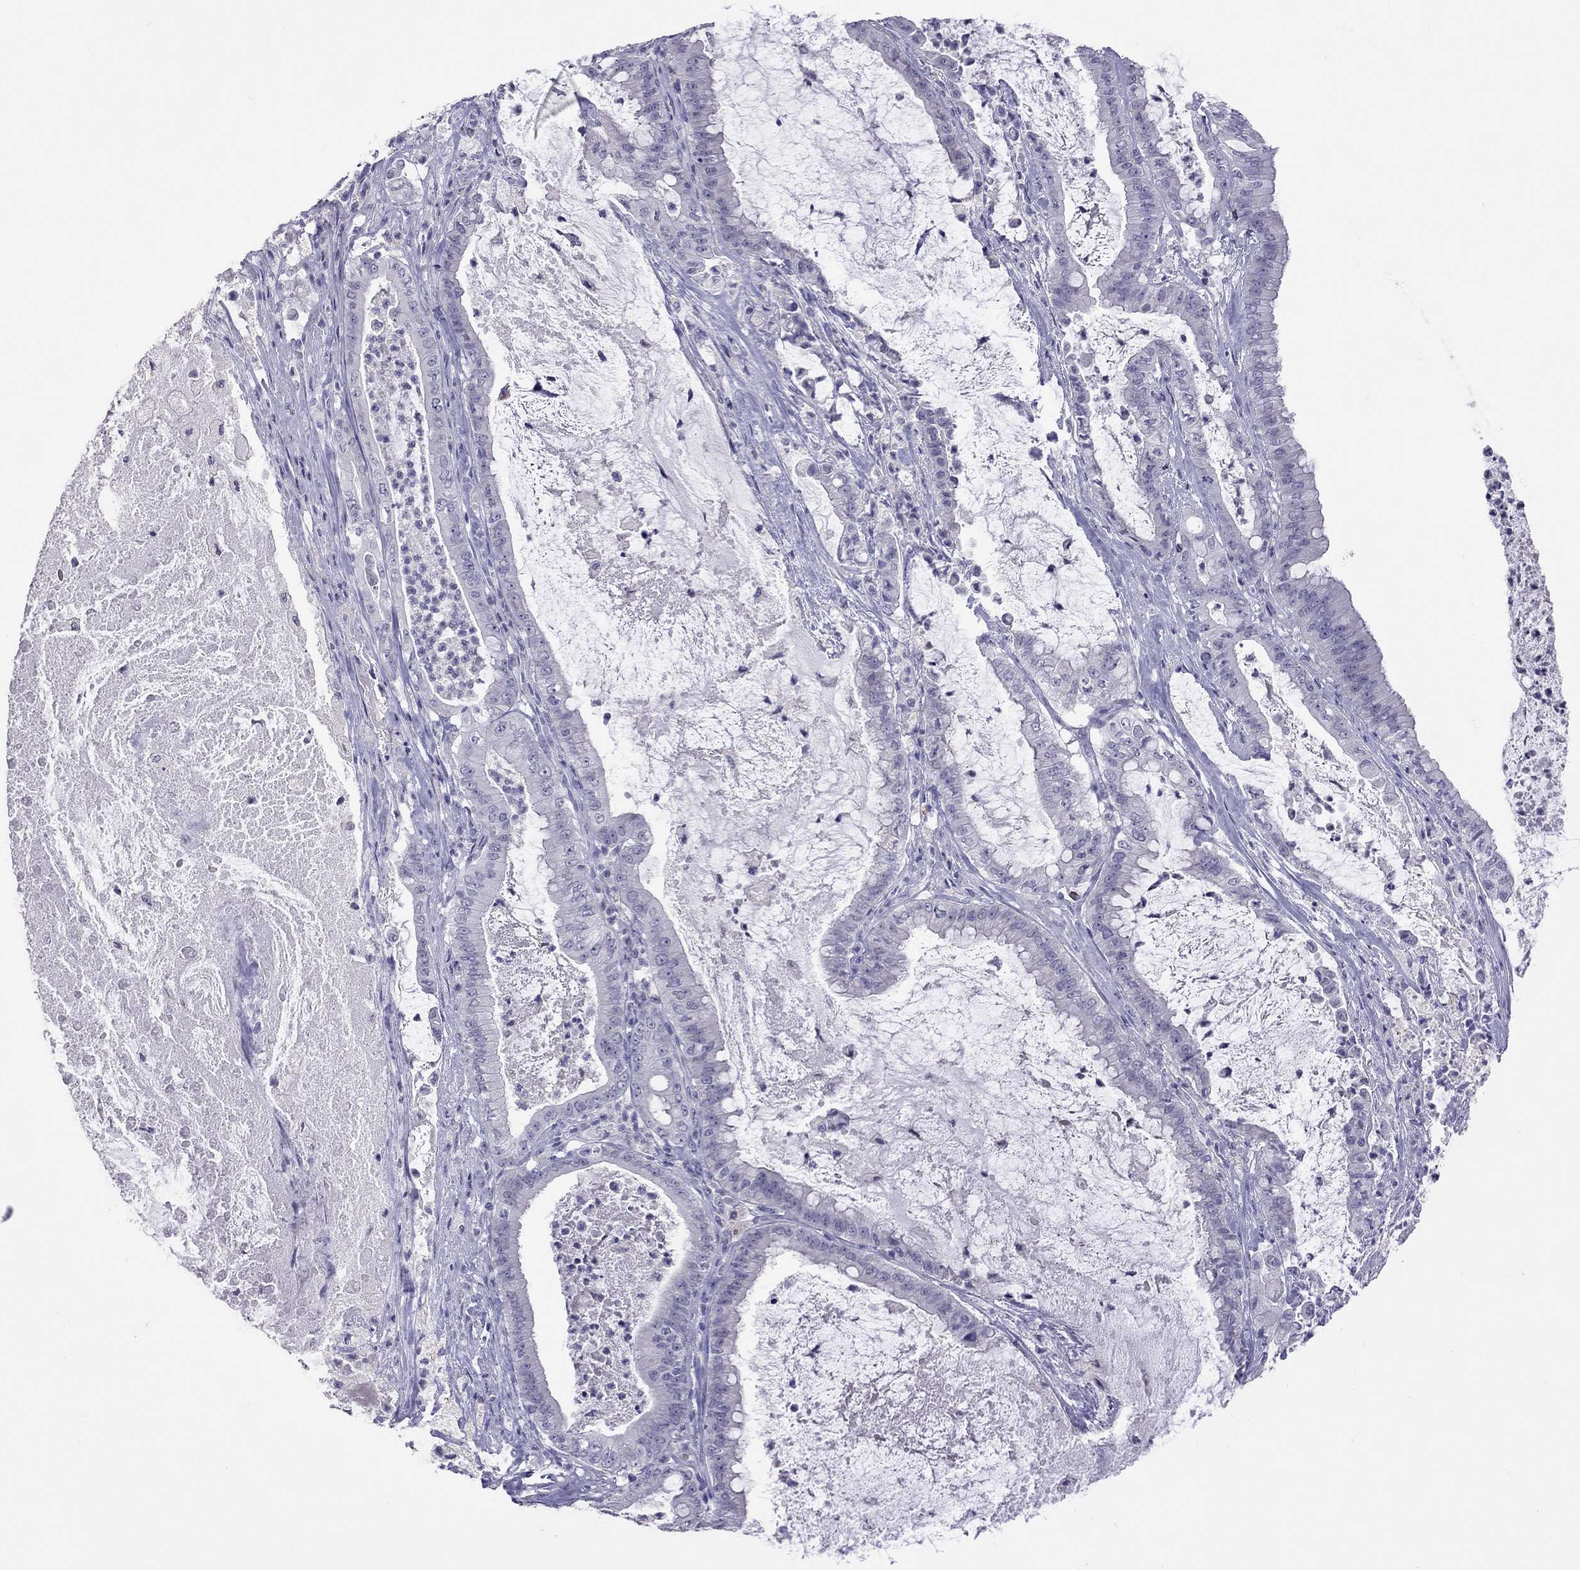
{"staining": {"intensity": "negative", "quantity": "none", "location": "none"}, "tissue": "pancreatic cancer", "cell_type": "Tumor cells", "image_type": "cancer", "snomed": [{"axis": "morphology", "description": "Adenocarcinoma, NOS"}, {"axis": "topography", "description": "Pancreas"}], "caption": "IHC of adenocarcinoma (pancreatic) shows no staining in tumor cells.", "gene": "SLAMF1", "patient": {"sex": "male", "age": 71}}